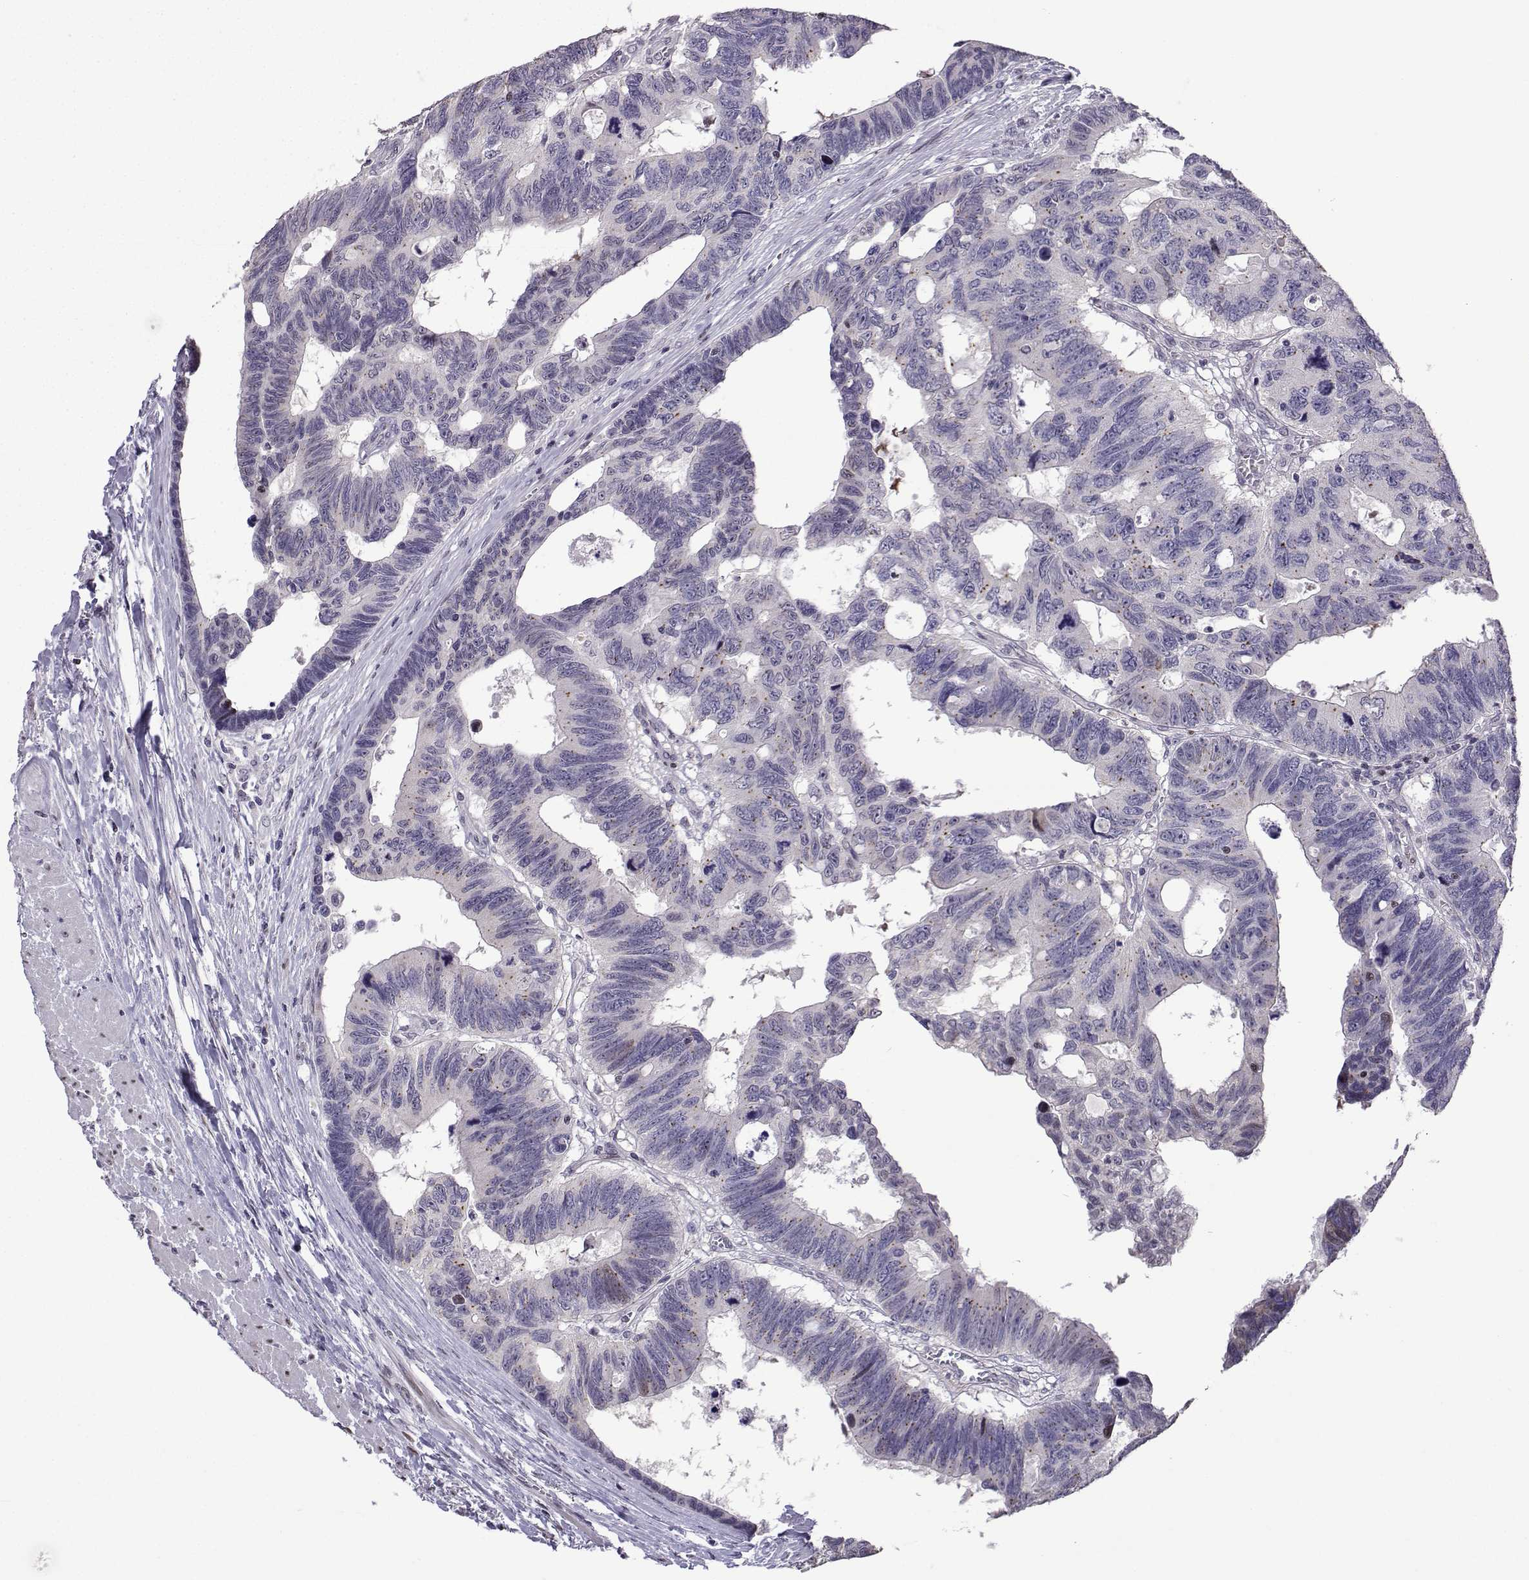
{"staining": {"intensity": "negative", "quantity": "none", "location": "none"}, "tissue": "colorectal cancer", "cell_type": "Tumor cells", "image_type": "cancer", "snomed": [{"axis": "morphology", "description": "Adenocarcinoma, NOS"}, {"axis": "topography", "description": "Colon"}], "caption": "Tumor cells are negative for protein expression in human colorectal adenocarcinoma.", "gene": "CFAP70", "patient": {"sex": "female", "age": 77}}